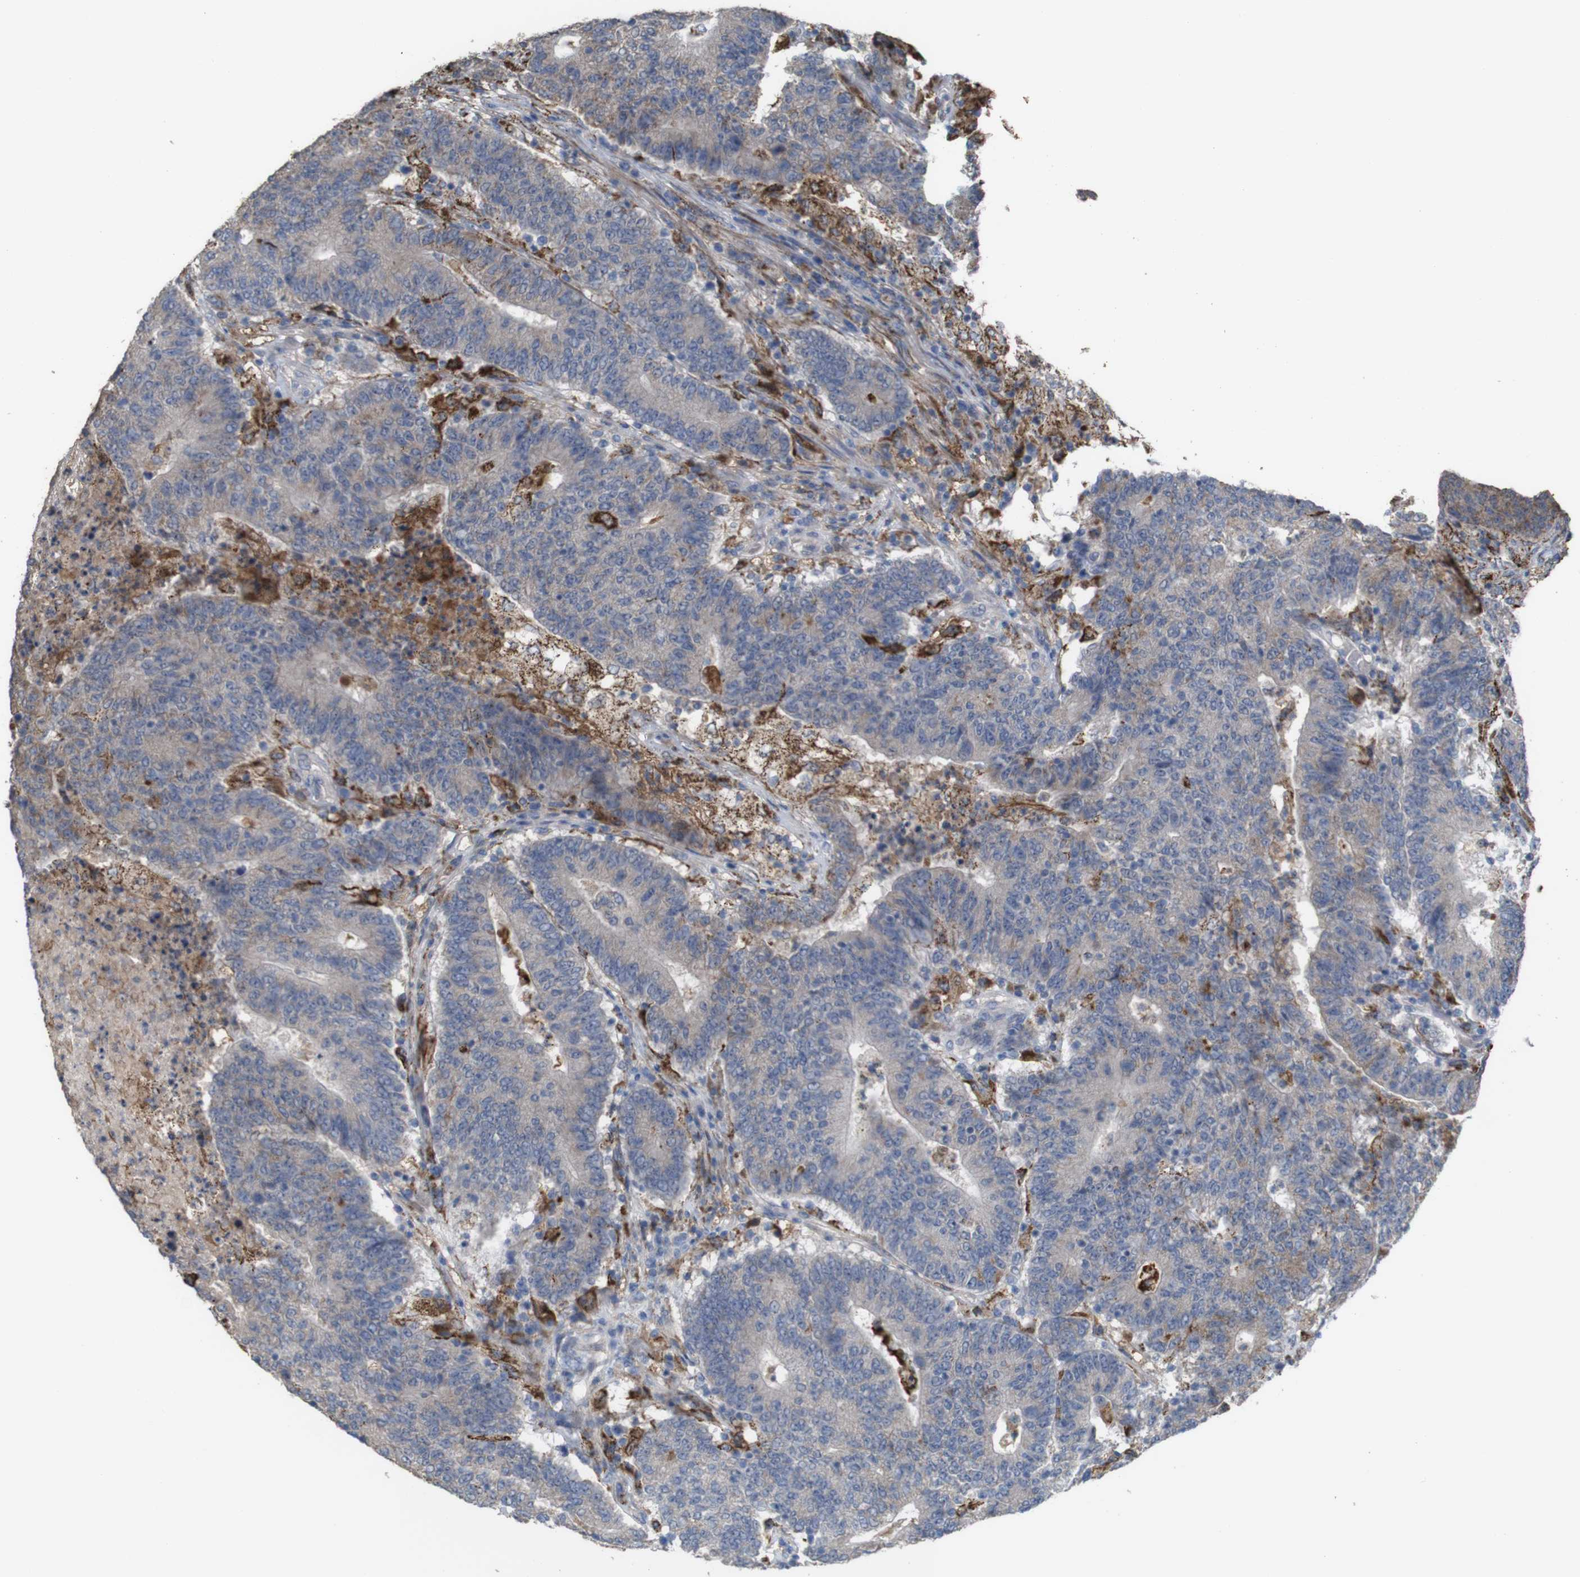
{"staining": {"intensity": "weak", "quantity": ">75%", "location": "cytoplasmic/membranous"}, "tissue": "colorectal cancer", "cell_type": "Tumor cells", "image_type": "cancer", "snomed": [{"axis": "morphology", "description": "Normal tissue, NOS"}, {"axis": "morphology", "description": "Adenocarcinoma, NOS"}, {"axis": "topography", "description": "Colon"}], "caption": "Human adenocarcinoma (colorectal) stained with a protein marker reveals weak staining in tumor cells.", "gene": "PTPRR", "patient": {"sex": "female", "age": 75}}